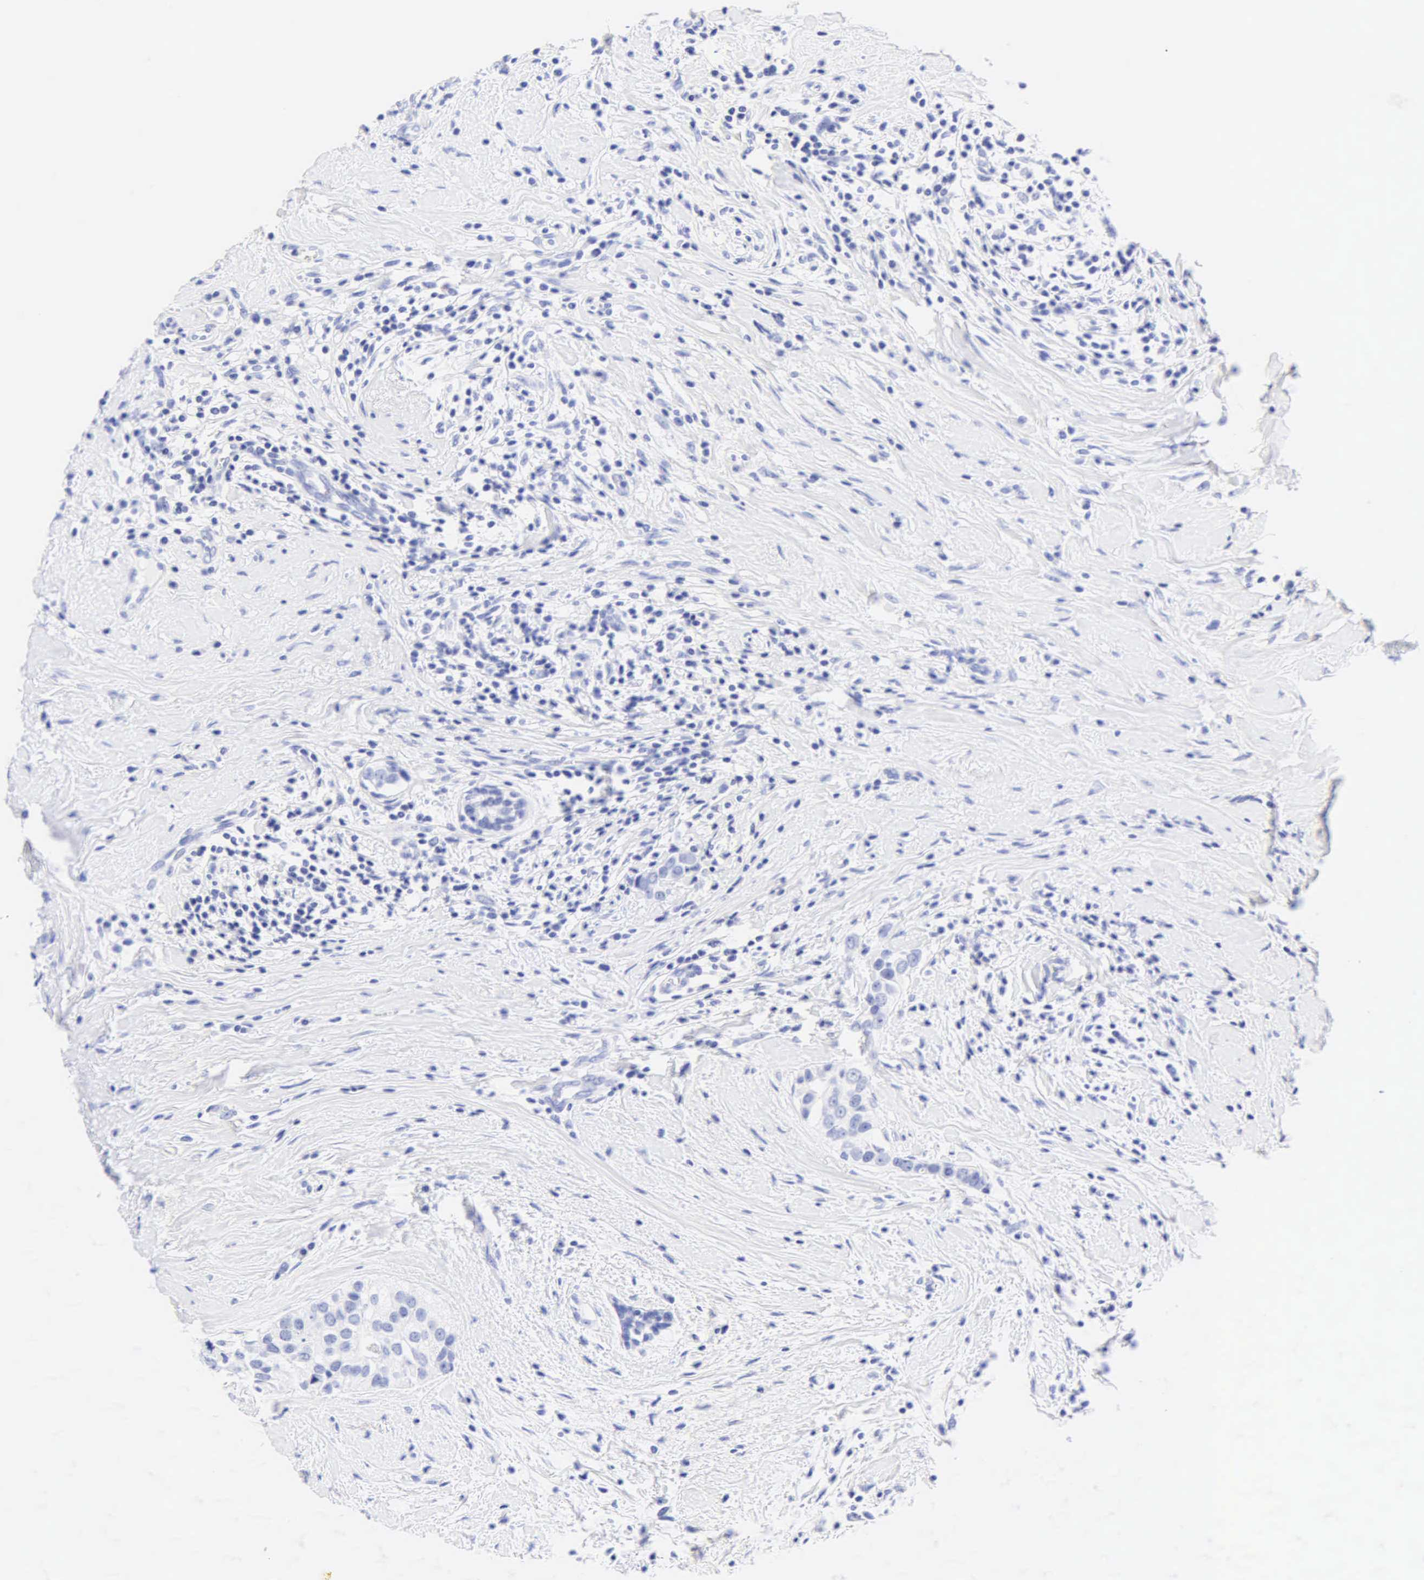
{"staining": {"intensity": "negative", "quantity": "none", "location": "none"}, "tissue": "breast cancer", "cell_type": "Tumor cells", "image_type": "cancer", "snomed": [{"axis": "morphology", "description": "Duct carcinoma"}, {"axis": "topography", "description": "Breast"}], "caption": "There is no significant positivity in tumor cells of infiltrating ductal carcinoma (breast).", "gene": "KRT20", "patient": {"sex": "female", "age": 55}}